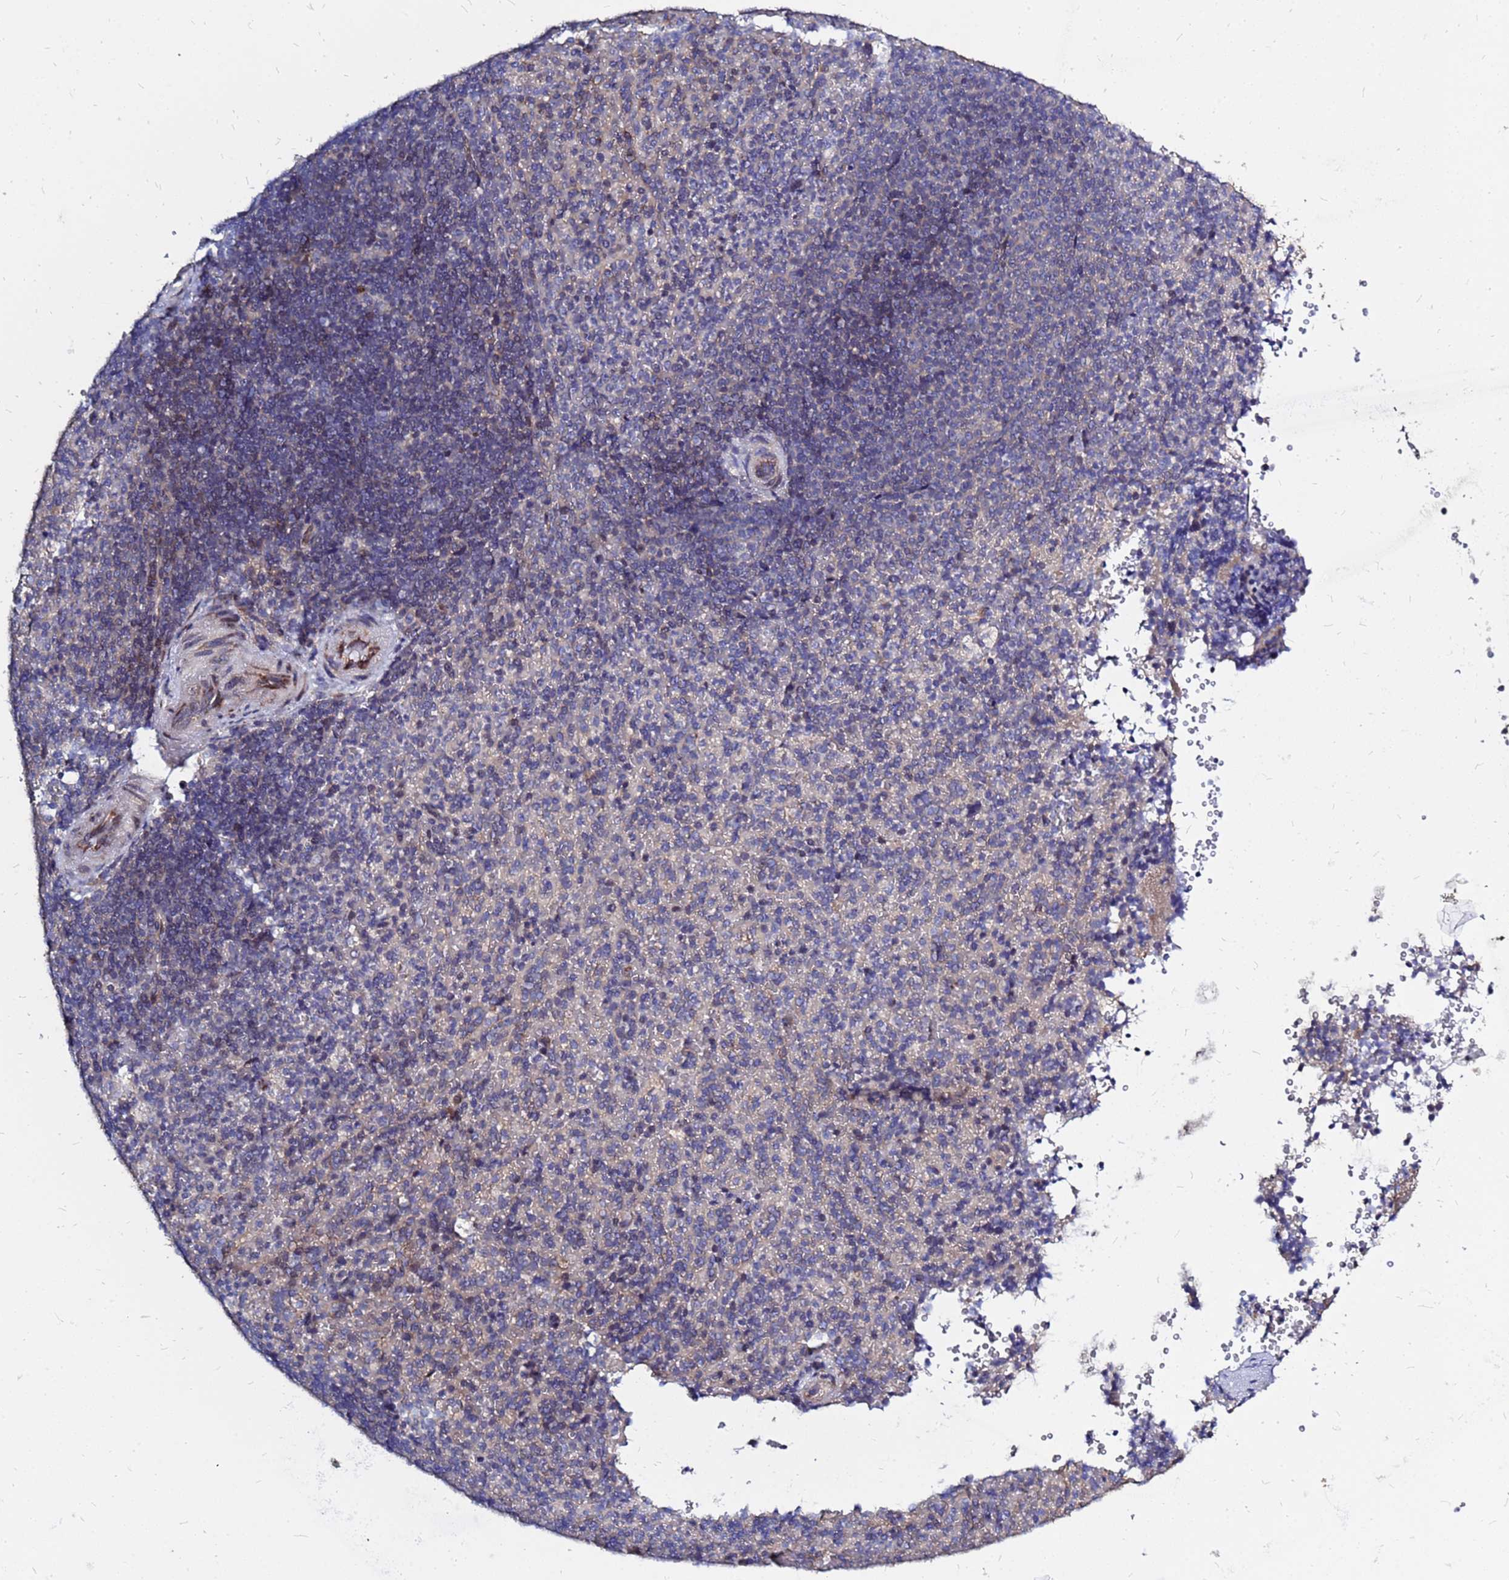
{"staining": {"intensity": "negative", "quantity": "none", "location": "none"}, "tissue": "spleen", "cell_type": "Cells in red pulp", "image_type": "normal", "snomed": [{"axis": "morphology", "description": "Normal tissue, NOS"}, {"axis": "topography", "description": "Spleen"}], "caption": "Spleen was stained to show a protein in brown. There is no significant expression in cells in red pulp.", "gene": "MOB2", "patient": {"sex": "female", "age": 21}}